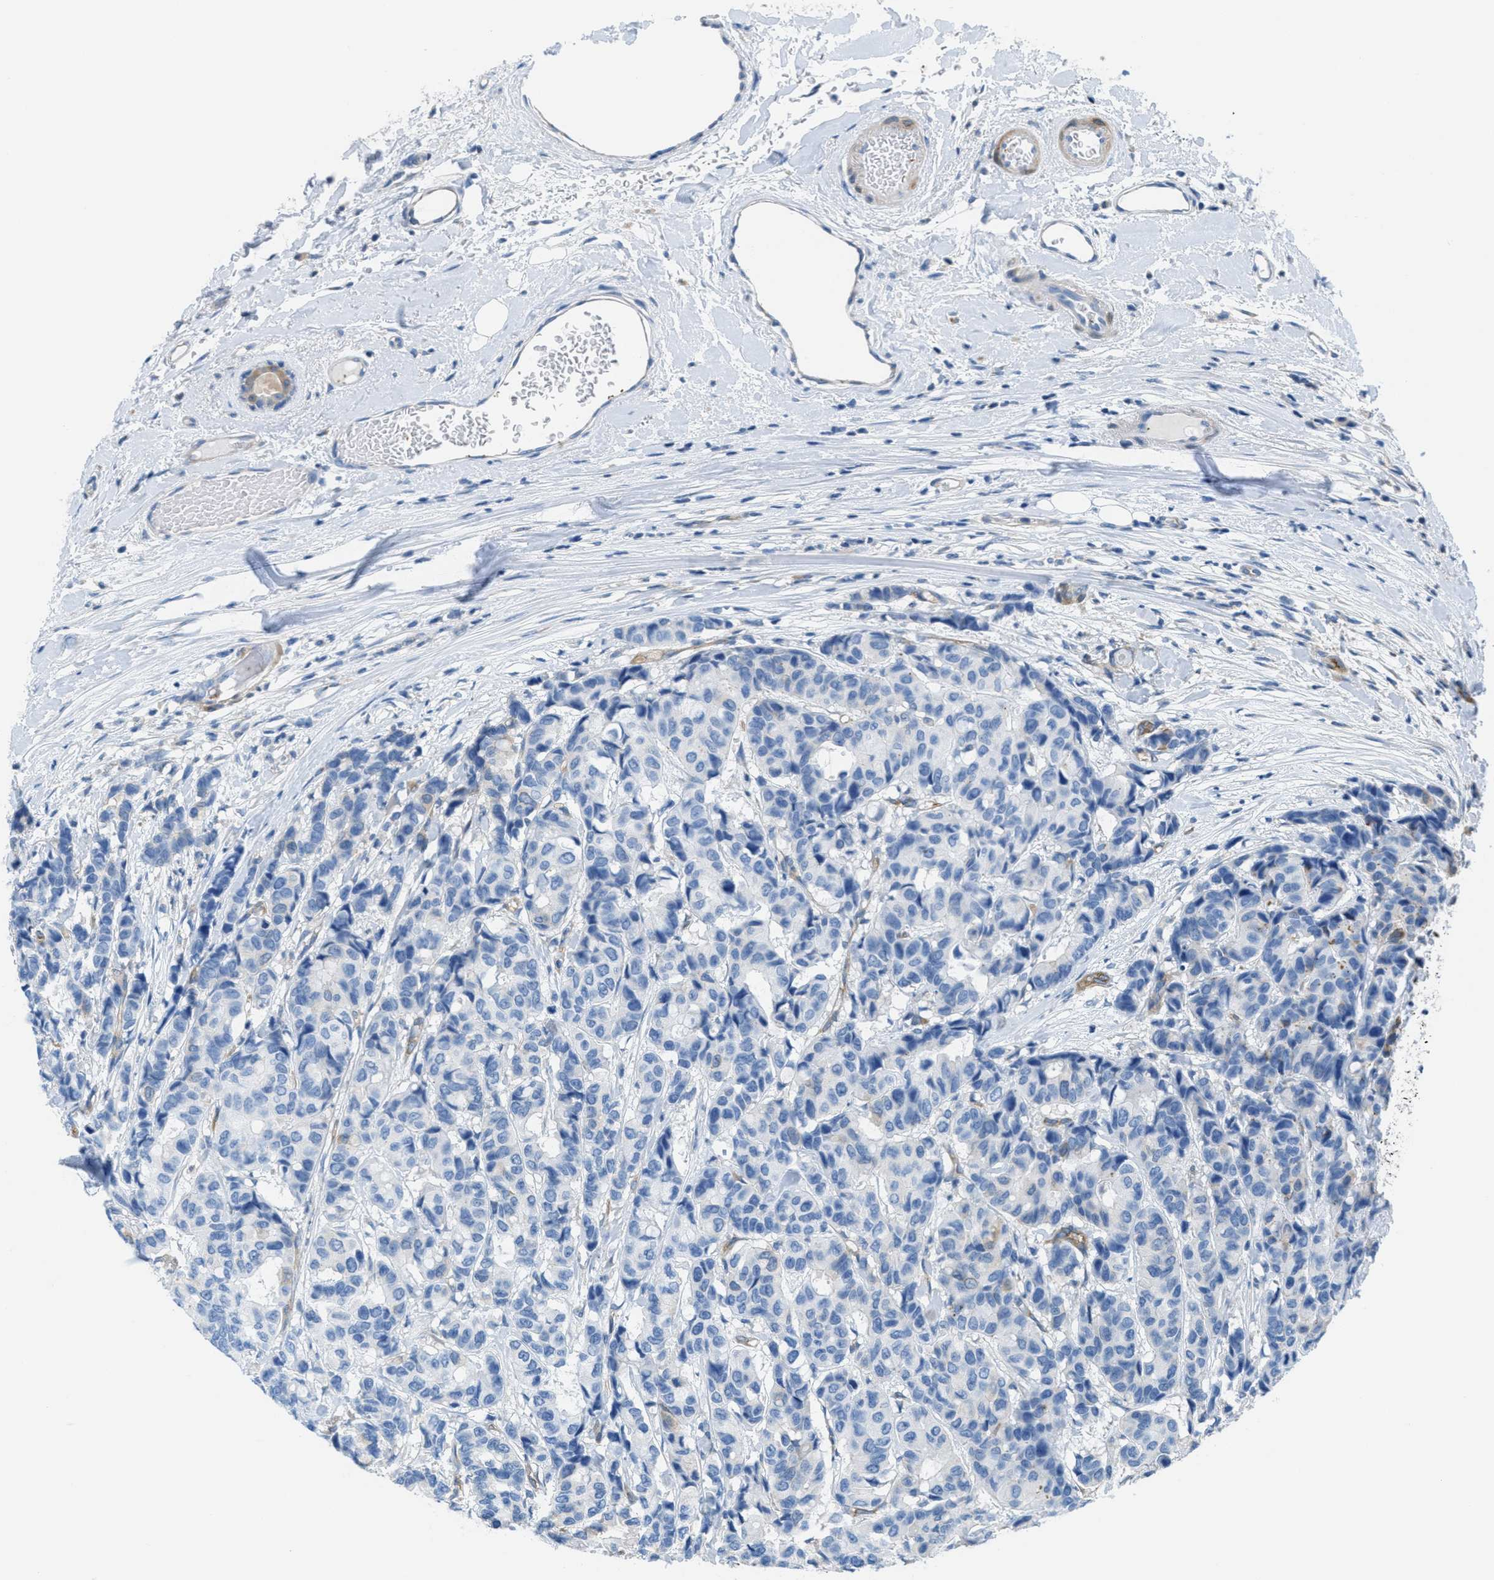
{"staining": {"intensity": "negative", "quantity": "none", "location": "none"}, "tissue": "breast cancer", "cell_type": "Tumor cells", "image_type": "cancer", "snomed": [{"axis": "morphology", "description": "Duct carcinoma"}, {"axis": "topography", "description": "Breast"}], "caption": "An immunohistochemistry (IHC) histopathology image of infiltrating ductal carcinoma (breast) is shown. There is no staining in tumor cells of infiltrating ductal carcinoma (breast). (DAB (3,3'-diaminobenzidine) immunohistochemistry with hematoxylin counter stain).", "gene": "MAPRE2", "patient": {"sex": "female", "age": 87}}